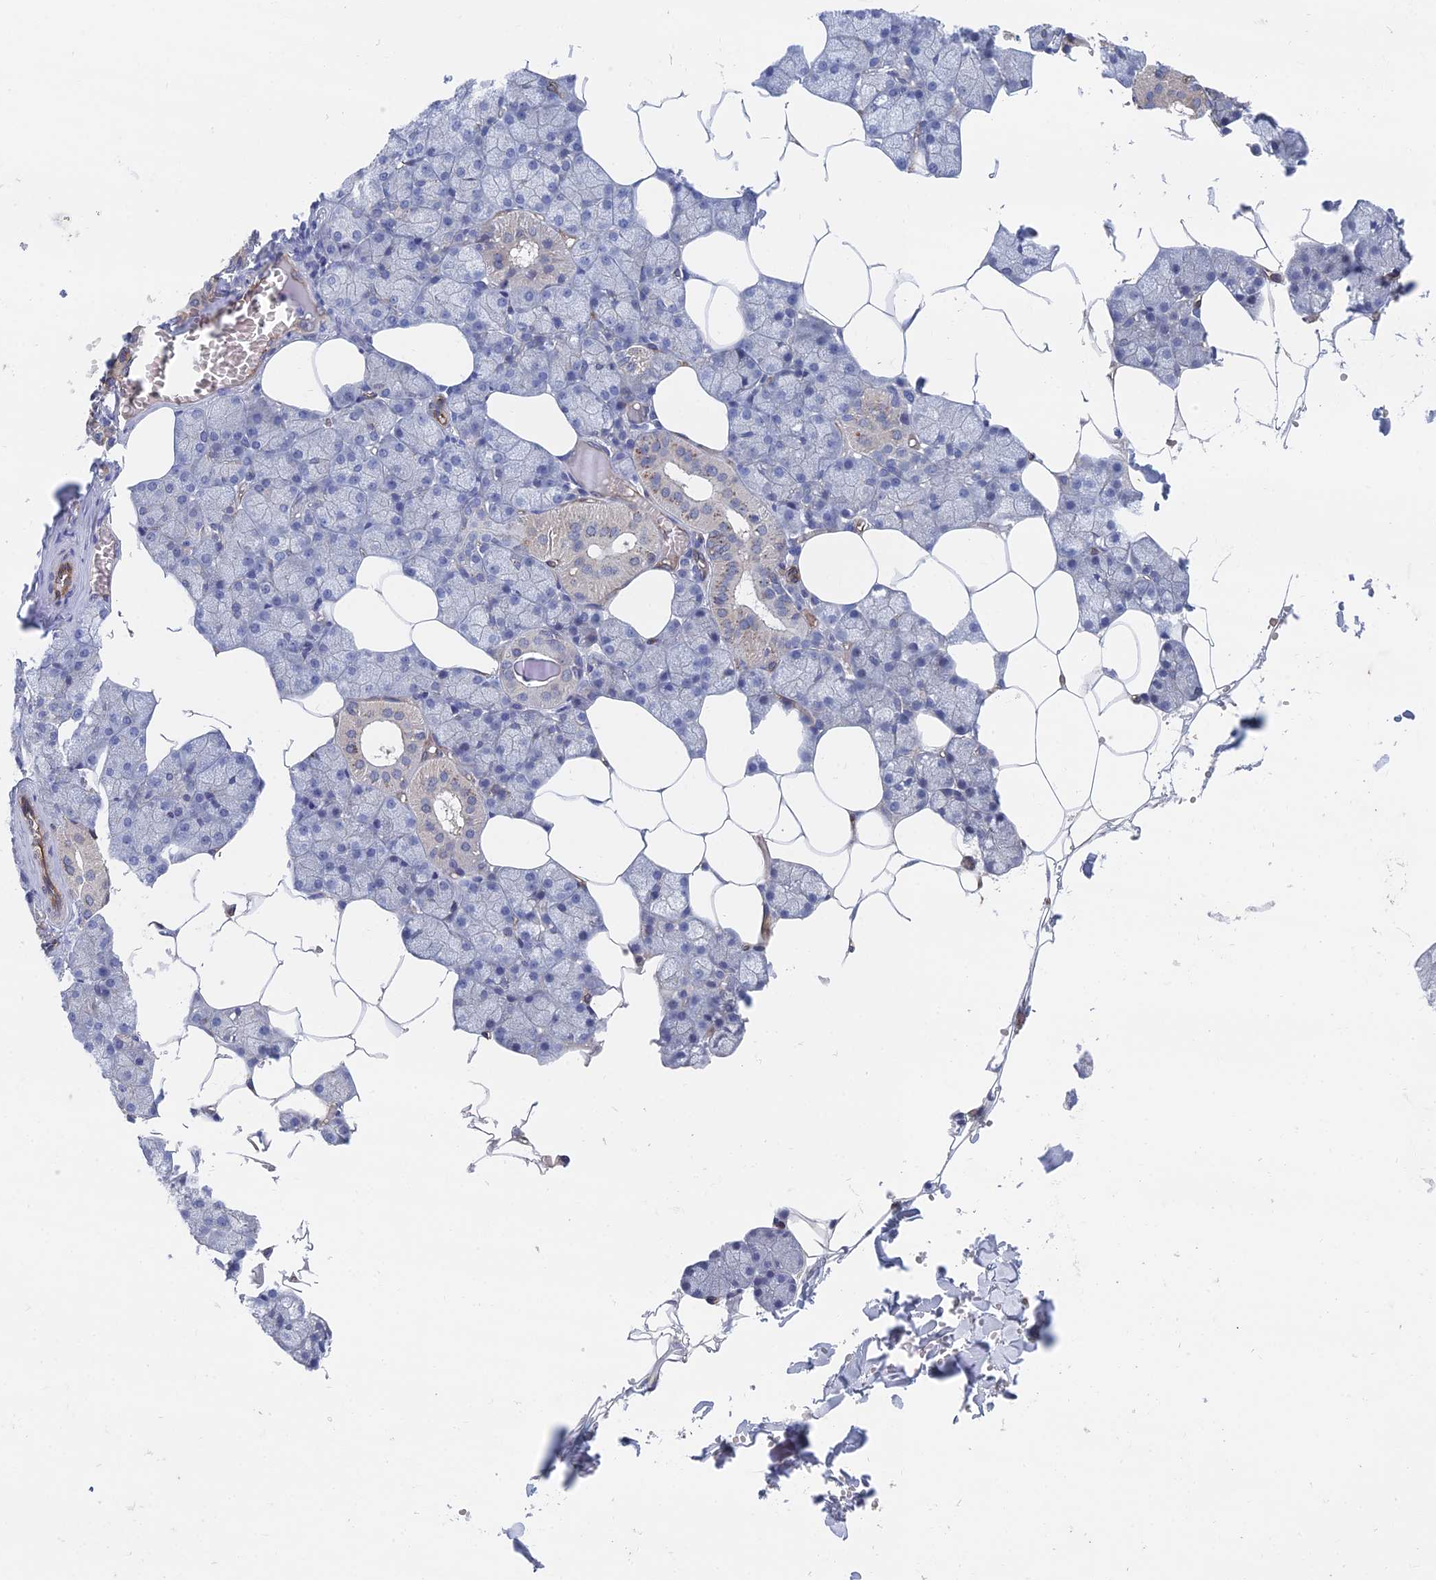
{"staining": {"intensity": "strong", "quantity": "<25%", "location": "cytoplasmic/membranous"}, "tissue": "salivary gland", "cell_type": "Glandular cells", "image_type": "normal", "snomed": [{"axis": "morphology", "description": "Normal tissue, NOS"}, {"axis": "topography", "description": "Salivary gland"}], "caption": "Unremarkable salivary gland shows strong cytoplasmic/membranous positivity in about <25% of glandular cells Nuclei are stained in blue..", "gene": "ARAP3", "patient": {"sex": "male", "age": 62}}